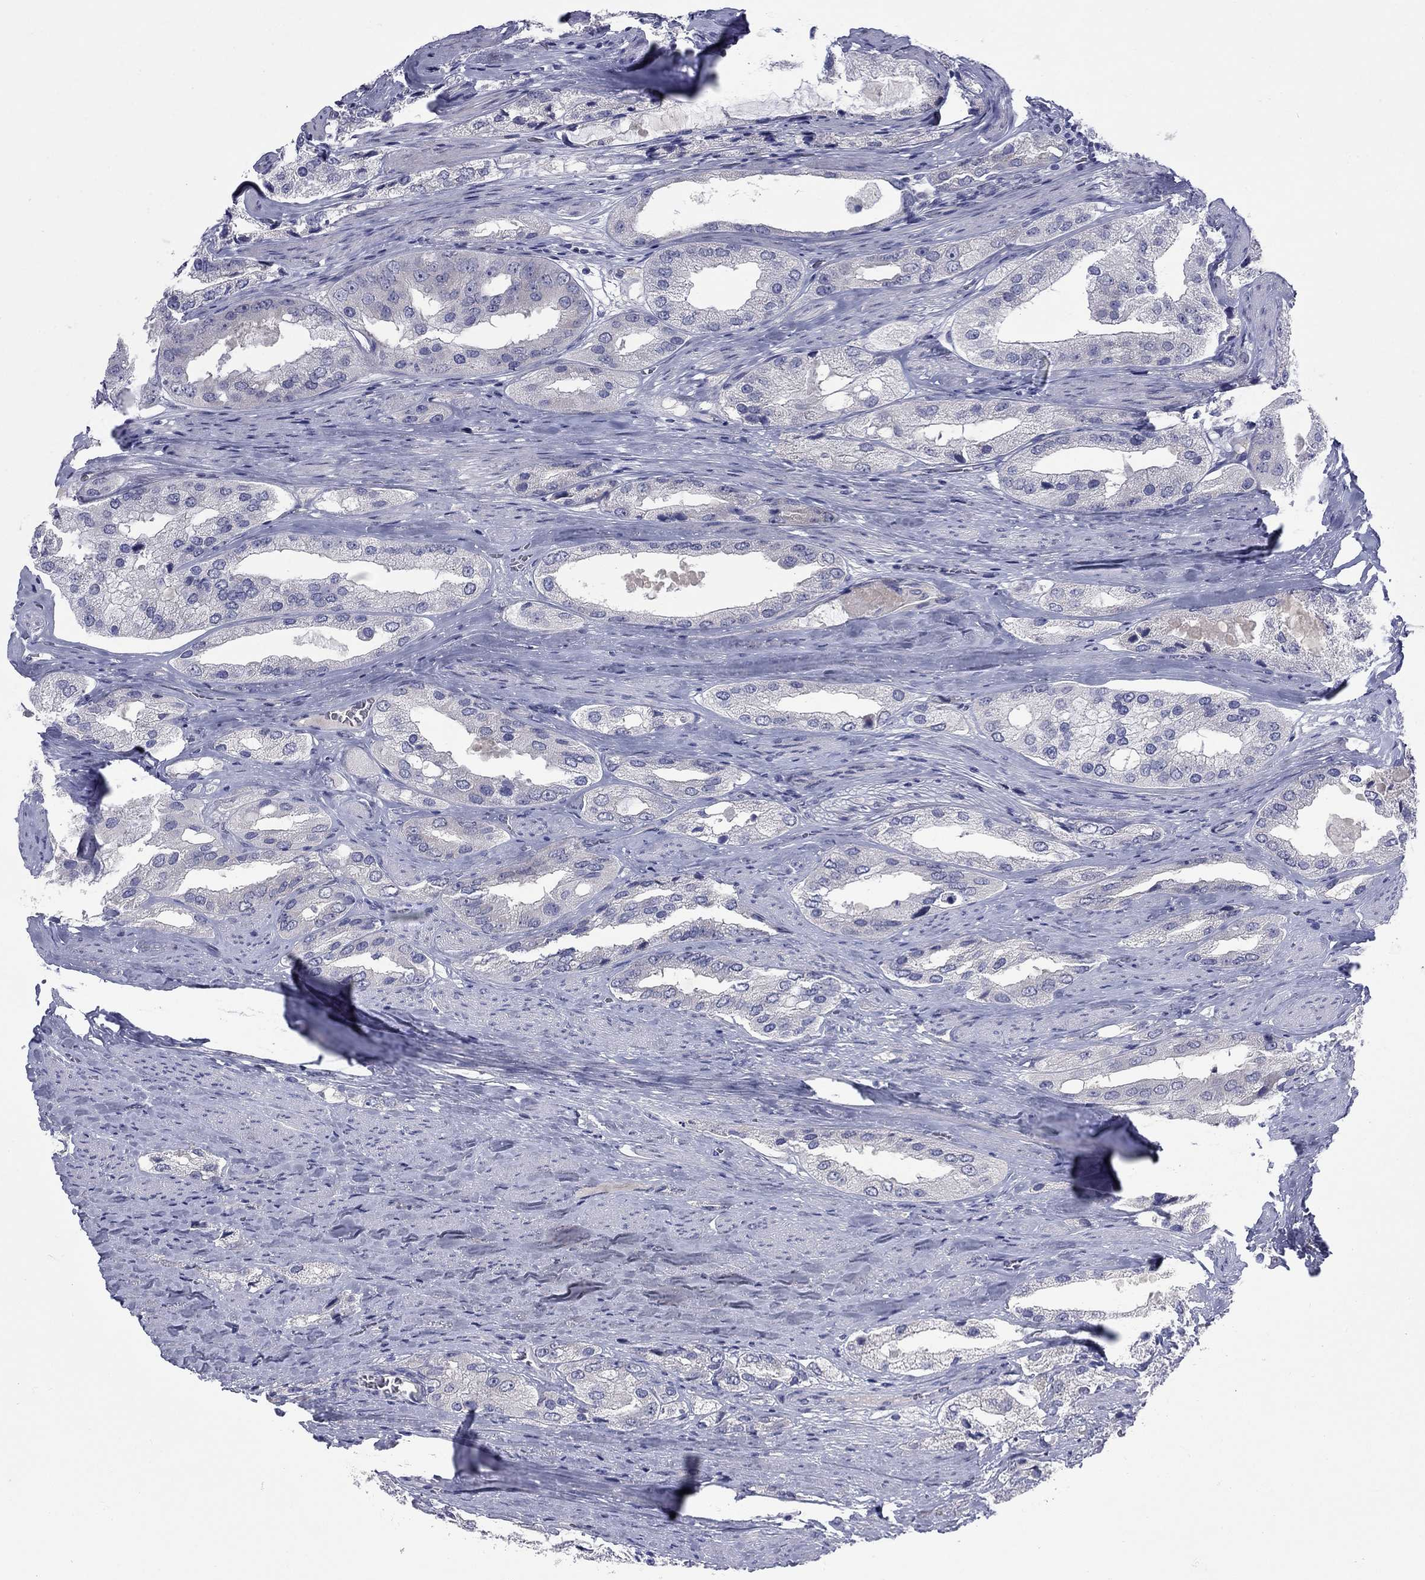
{"staining": {"intensity": "negative", "quantity": "none", "location": "none"}, "tissue": "prostate cancer", "cell_type": "Tumor cells", "image_type": "cancer", "snomed": [{"axis": "morphology", "description": "Adenocarcinoma, Low grade"}, {"axis": "topography", "description": "Prostate"}], "caption": "Tumor cells are negative for brown protein staining in prostate adenocarcinoma (low-grade).", "gene": "UNC119B", "patient": {"sex": "male", "age": 69}}